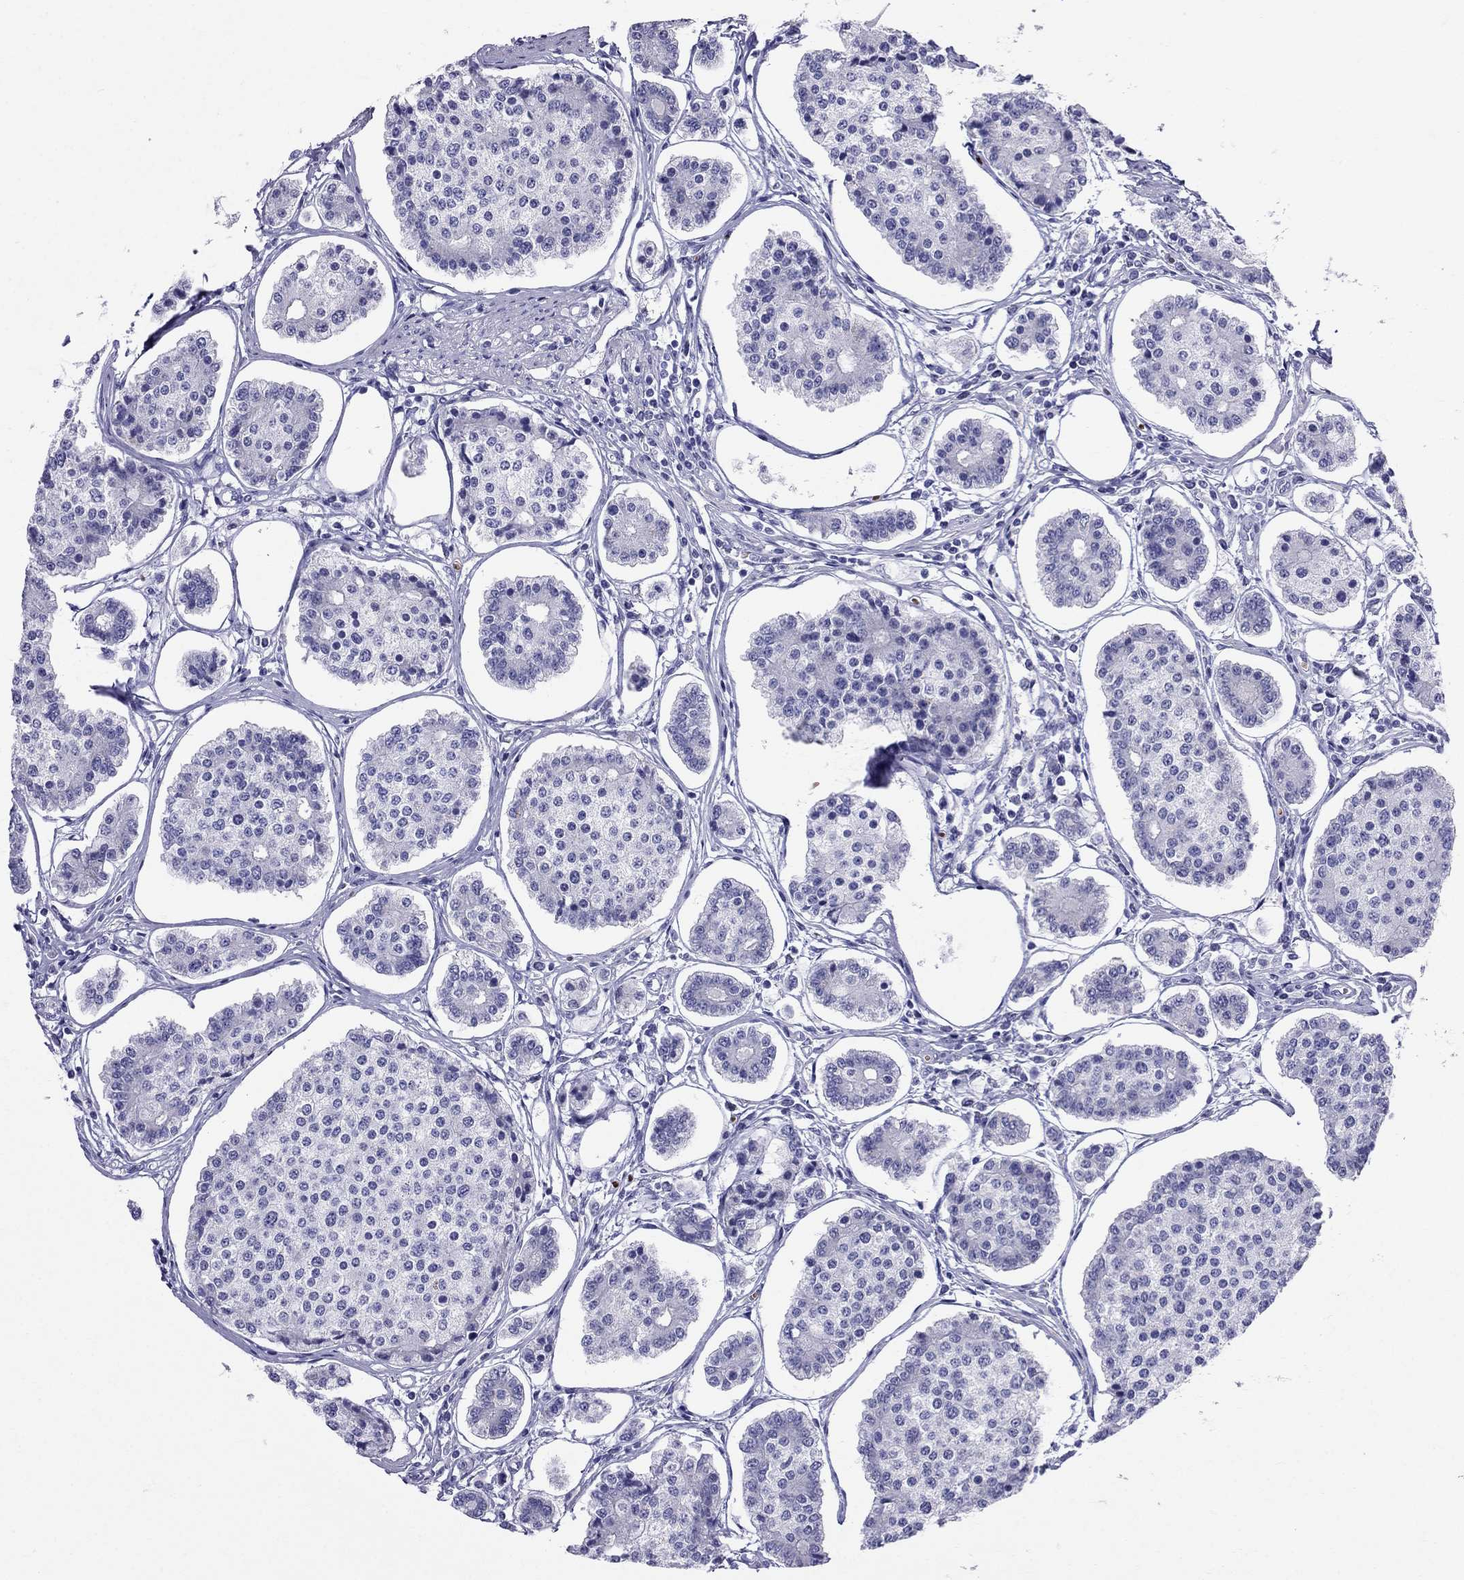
{"staining": {"intensity": "negative", "quantity": "none", "location": "none"}, "tissue": "carcinoid", "cell_type": "Tumor cells", "image_type": "cancer", "snomed": [{"axis": "morphology", "description": "Carcinoid, malignant, NOS"}, {"axis": "topography", "description": "Small intestine"}], "caption": "Immunohistochemistry (IHC) of malignant carcinoid exhibits no staining in tumor cells. (DAB (3,3'-diaminobenzidine) immunohistochemistry (IHC), high magnification).", "gene": "DNAAF6", "patient": {"sex": "female", "age": 65}}